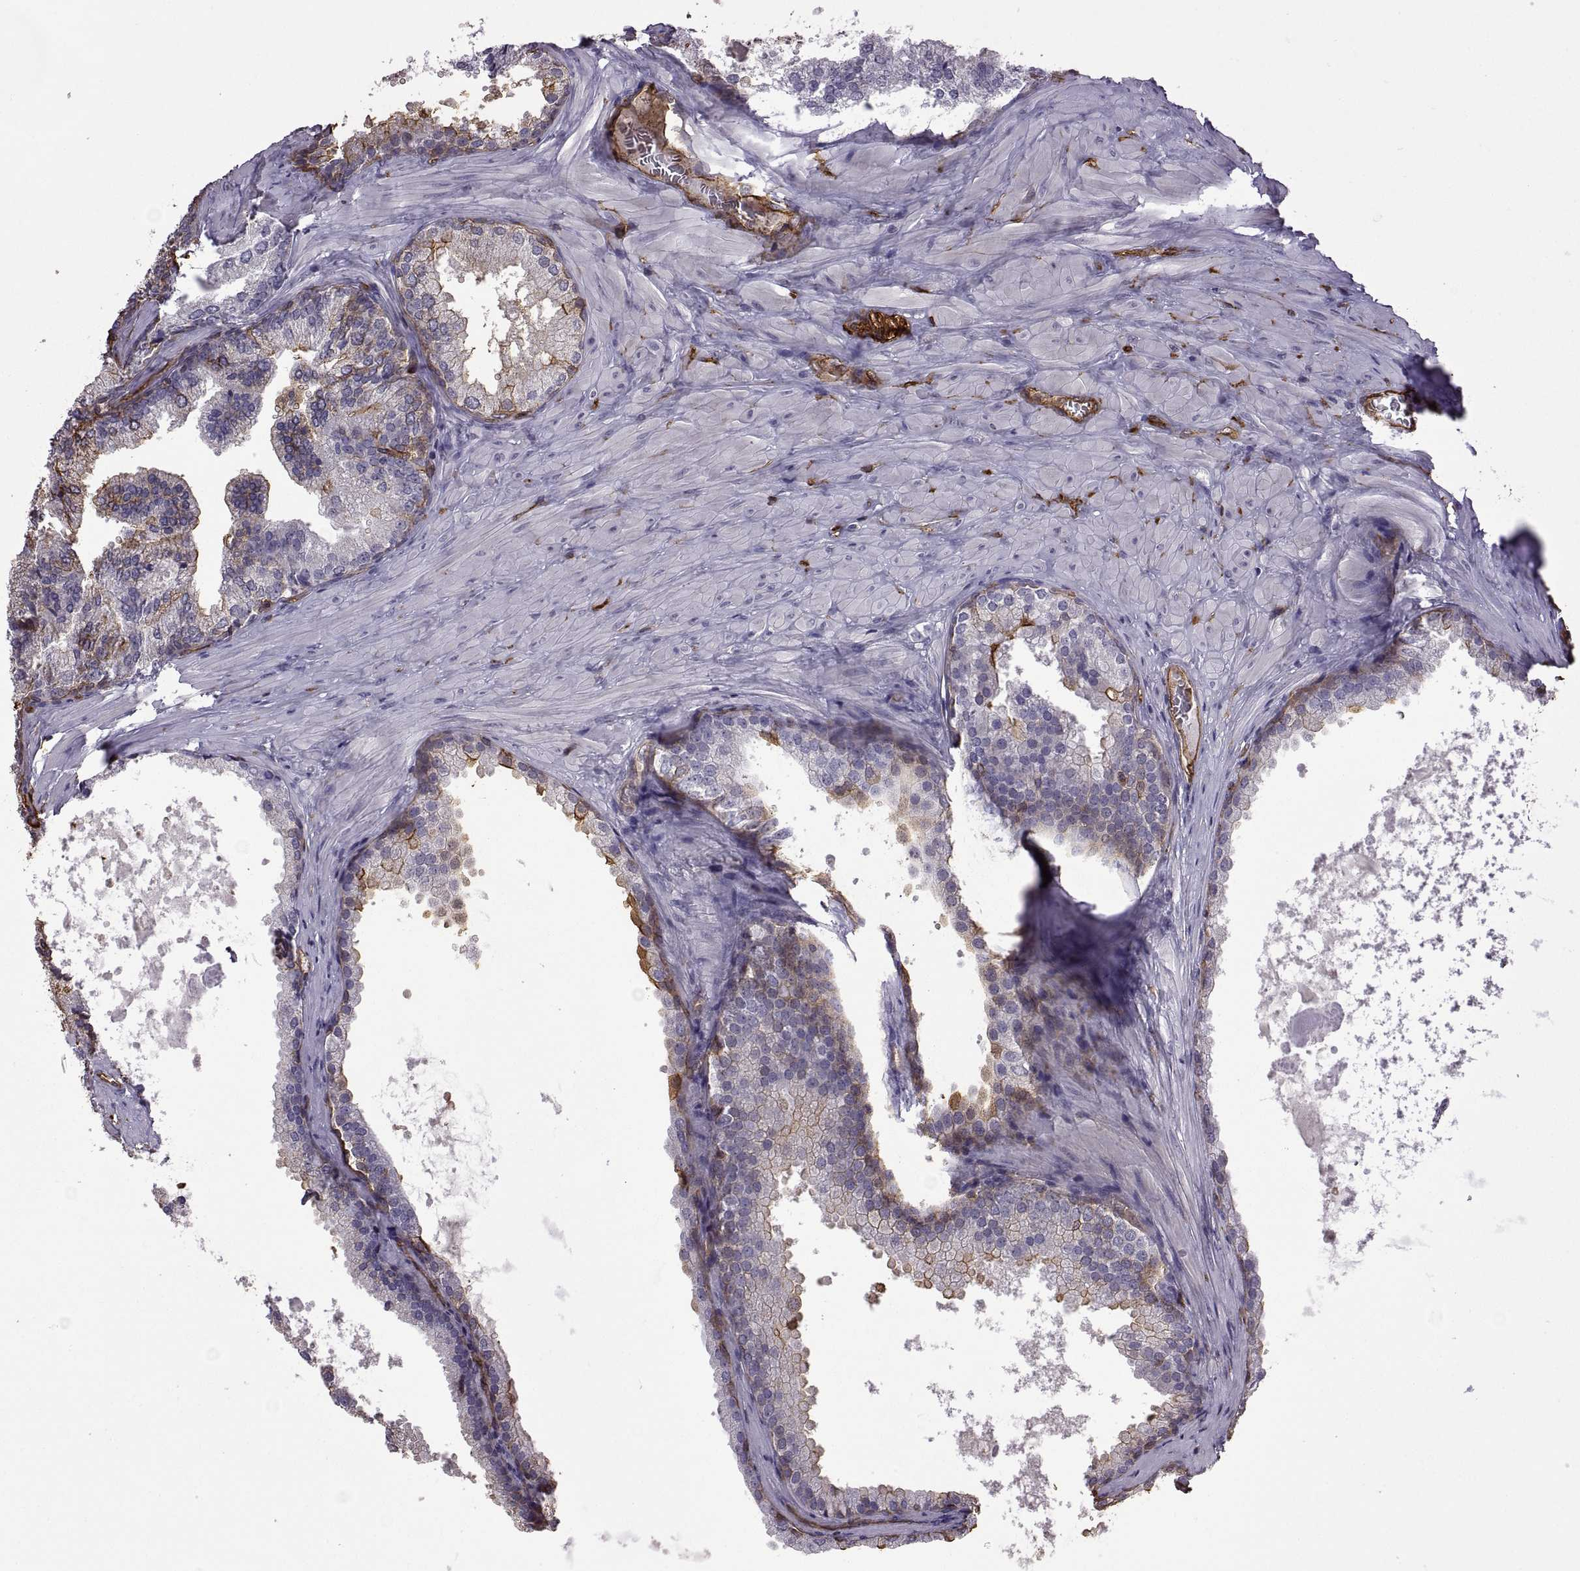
{"staining": {"intensity": "strong", "quantity": "25%-75%", "location": "cytoplasmic/membranous"}, "tissue": "prostate cancer", "cell_type": "Tumor cells", "image_type": "cancer", "snomed": [{"axis": "morphology", "description": "Adenocarcinoma, Low grade"}, {"axis": "topography", "description": "Prostate"}], "caption": "Protein expression analysis of human prostate cancer reveals strong cytoplasmic/membranous expression in about 25%-75% of tumor cells. Nuclei are stained in blue.", "gene": "S100A10", "patient": {"sex": "male", "age": 56}}